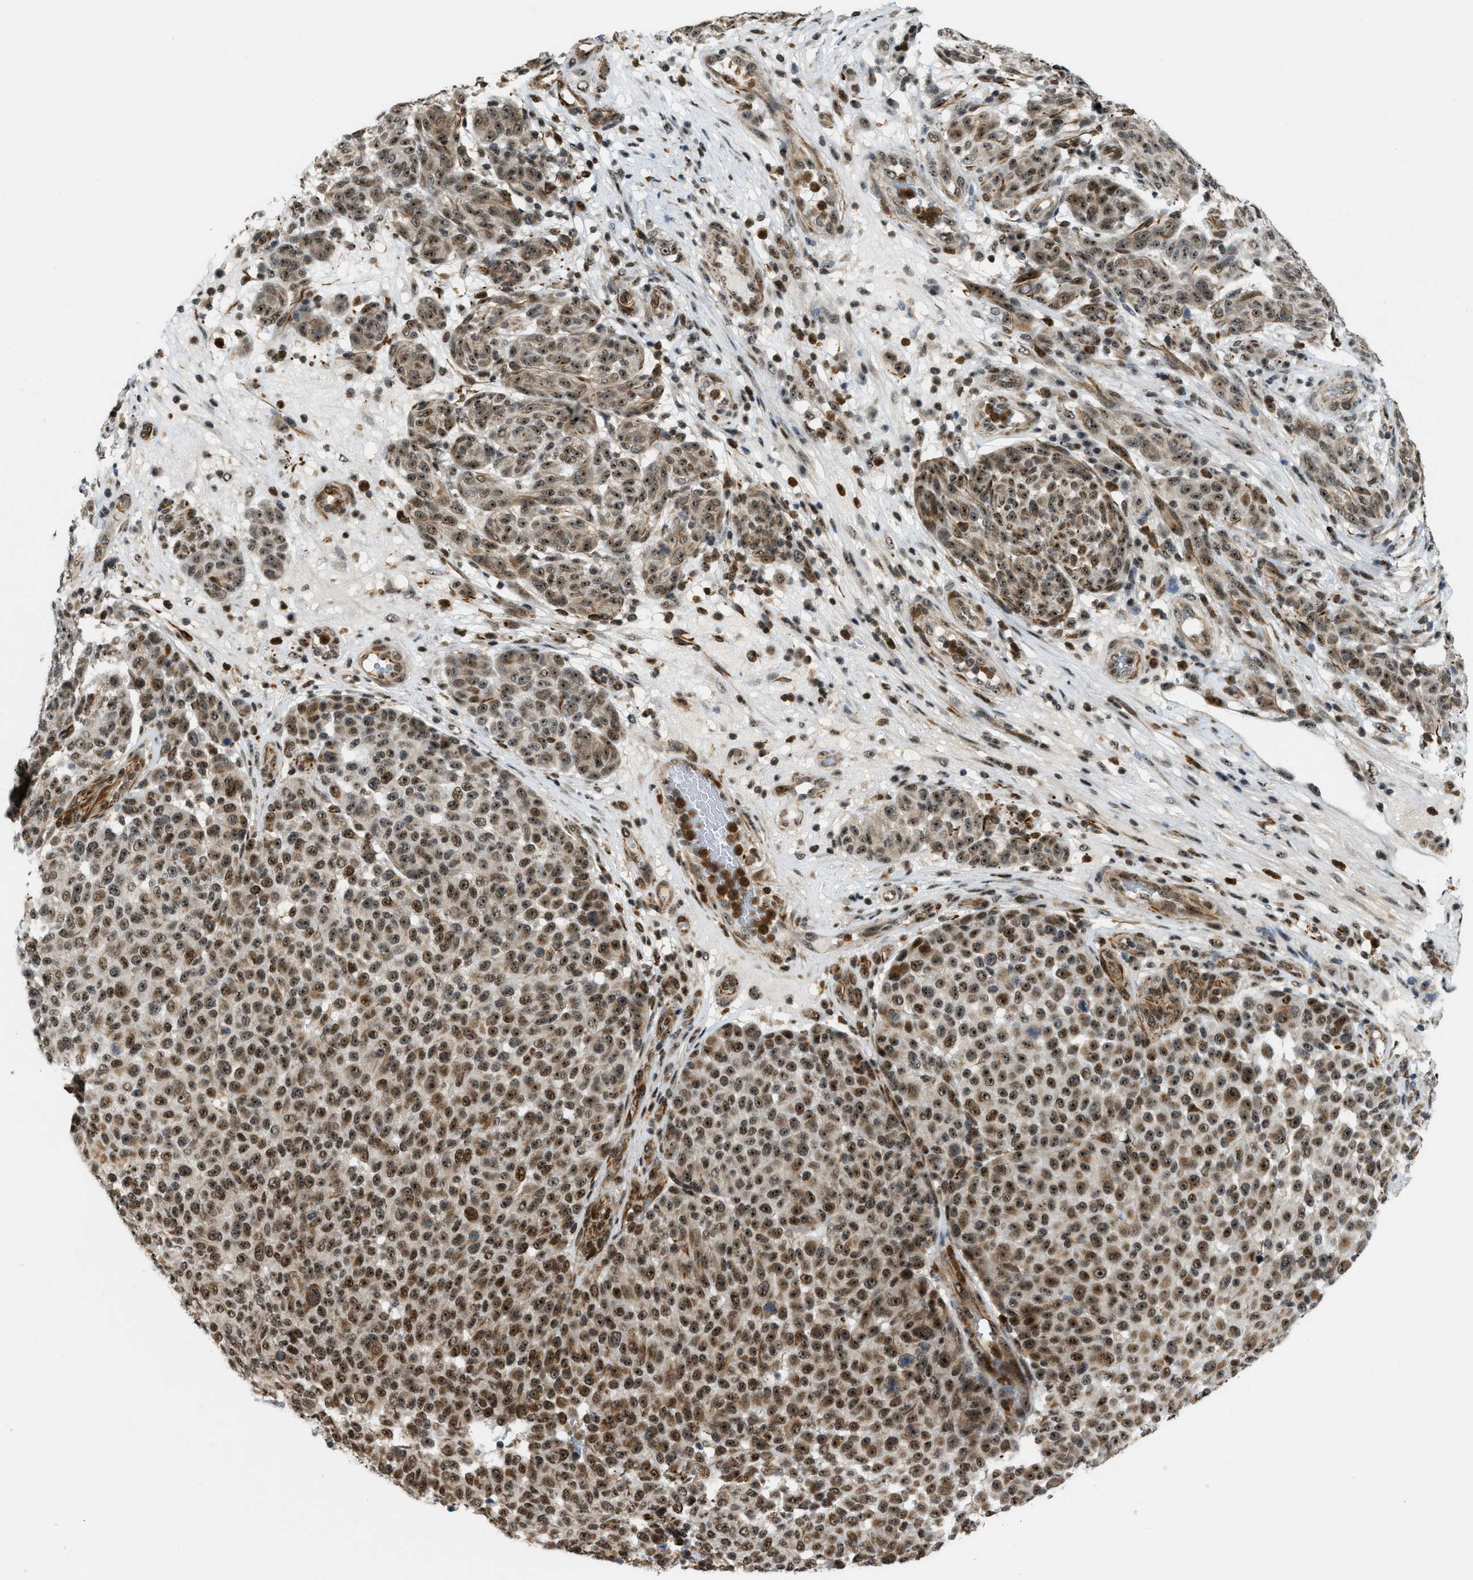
{"staining": {"intensity": "moderate", "quantity": ">75%", "location": "nuclear"}, "tissue": "melanoma", "cell_type": "Tumor cells", "image_type": "cancer", "snomed": [{"axis": "morphology", "description": "Malignant melanoma, NOS"}, {"axis": "topography", "description": "Skin"}], "caption": "Immunohistochemical staining of human malignant melanoma demonstrates medium levels of moderate nuclear protein expression in about >75% of tumor cells.", "gene": "E2F1", "patient": {"sex": "male", "age": 59}}